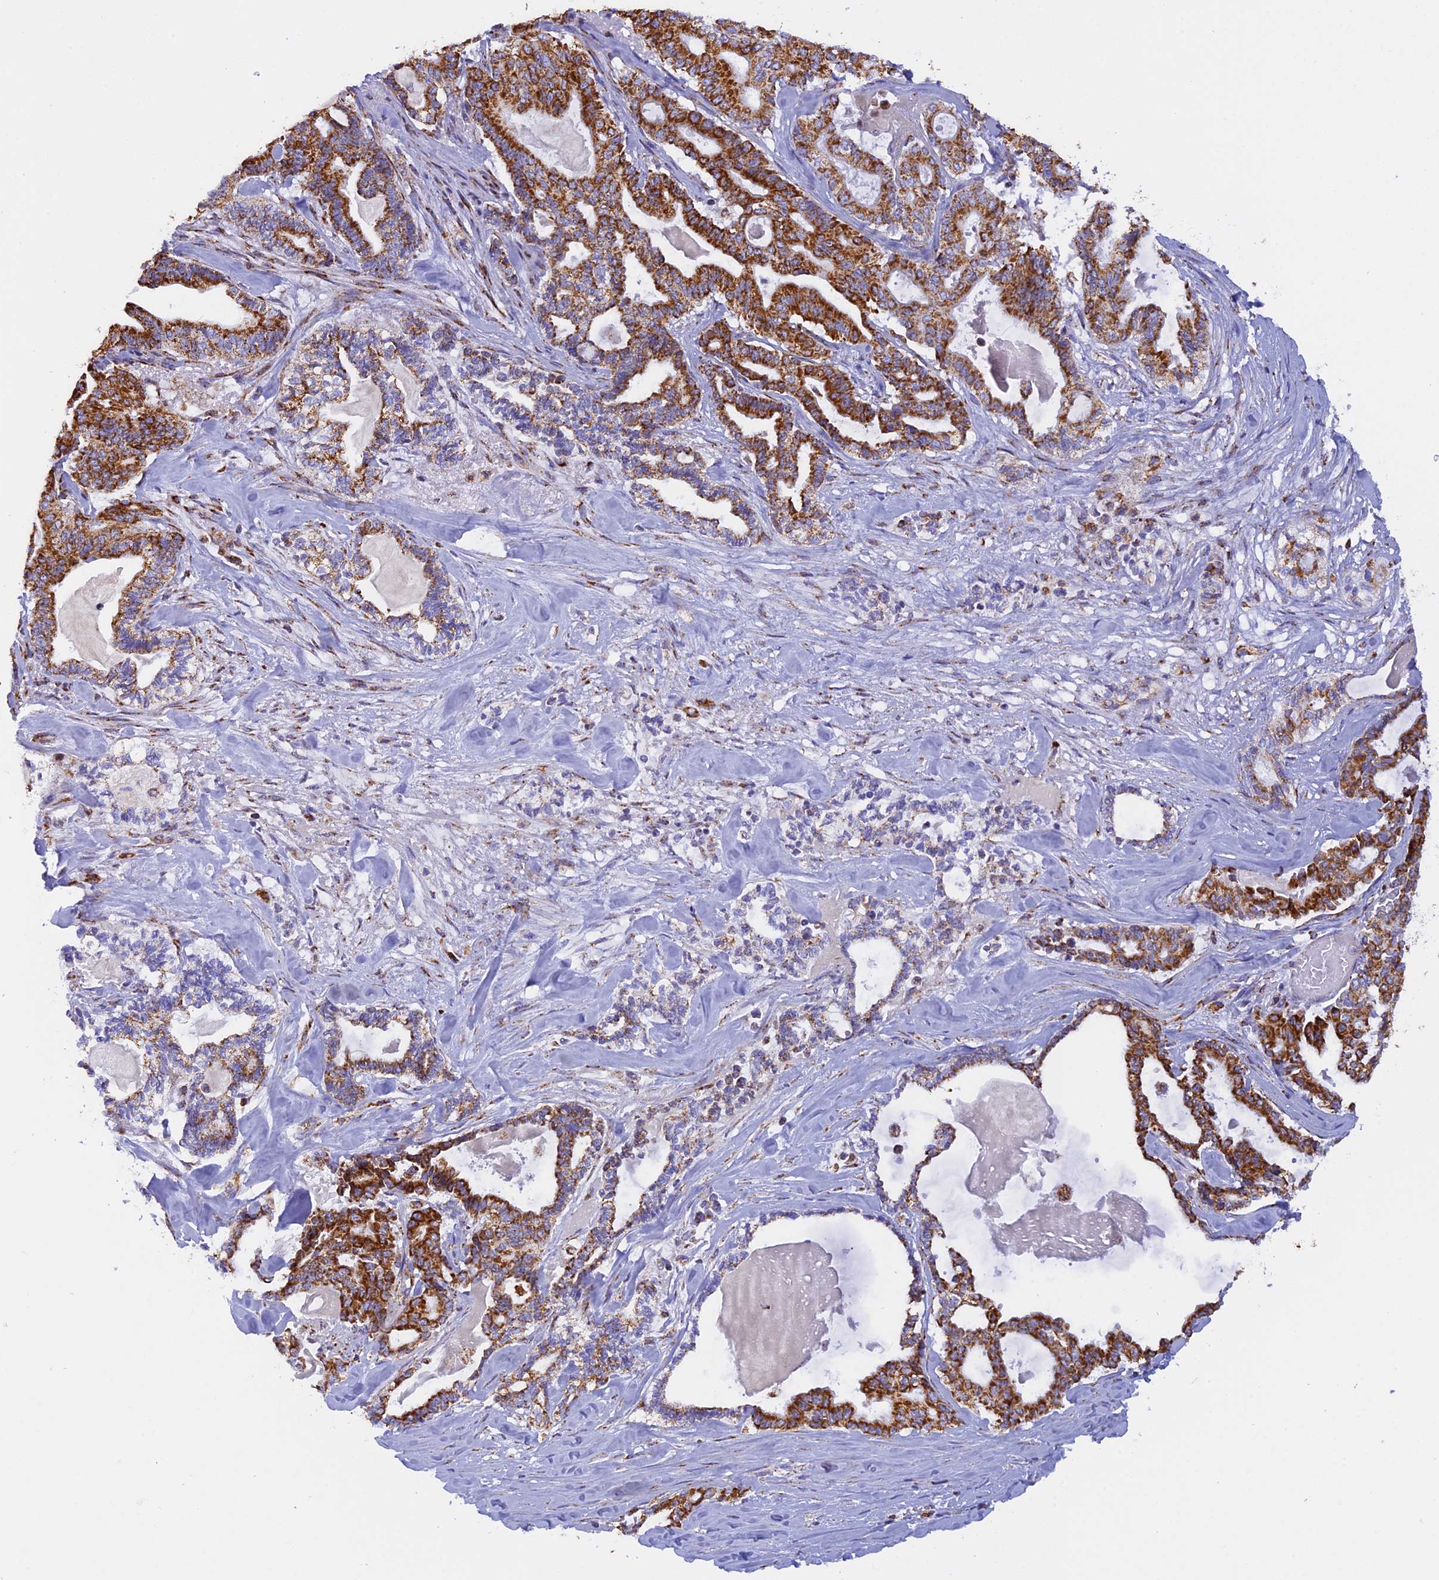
{"staining": {"intensity": "strong", "quantity": ">75%", "location": "cytoplasmic/membranous"}, "tissue": "pancreatic cancer", "cell_type": "Tumor cells", "image_type": "cancer", "snomed": [{"axis": "morphology", "description": "Adenocarcinoma, NOS"}, {"axis": "topography", "description": "Pancreas"}], "caption": "Protein expression analysis of human pancreatic adenocarcinoma reveals strong cytoplasmic/membranous staining in approximately >75% of tumor cells.", "gene": "KCNG1", "patient": {"sex": "male", "age": 63}}